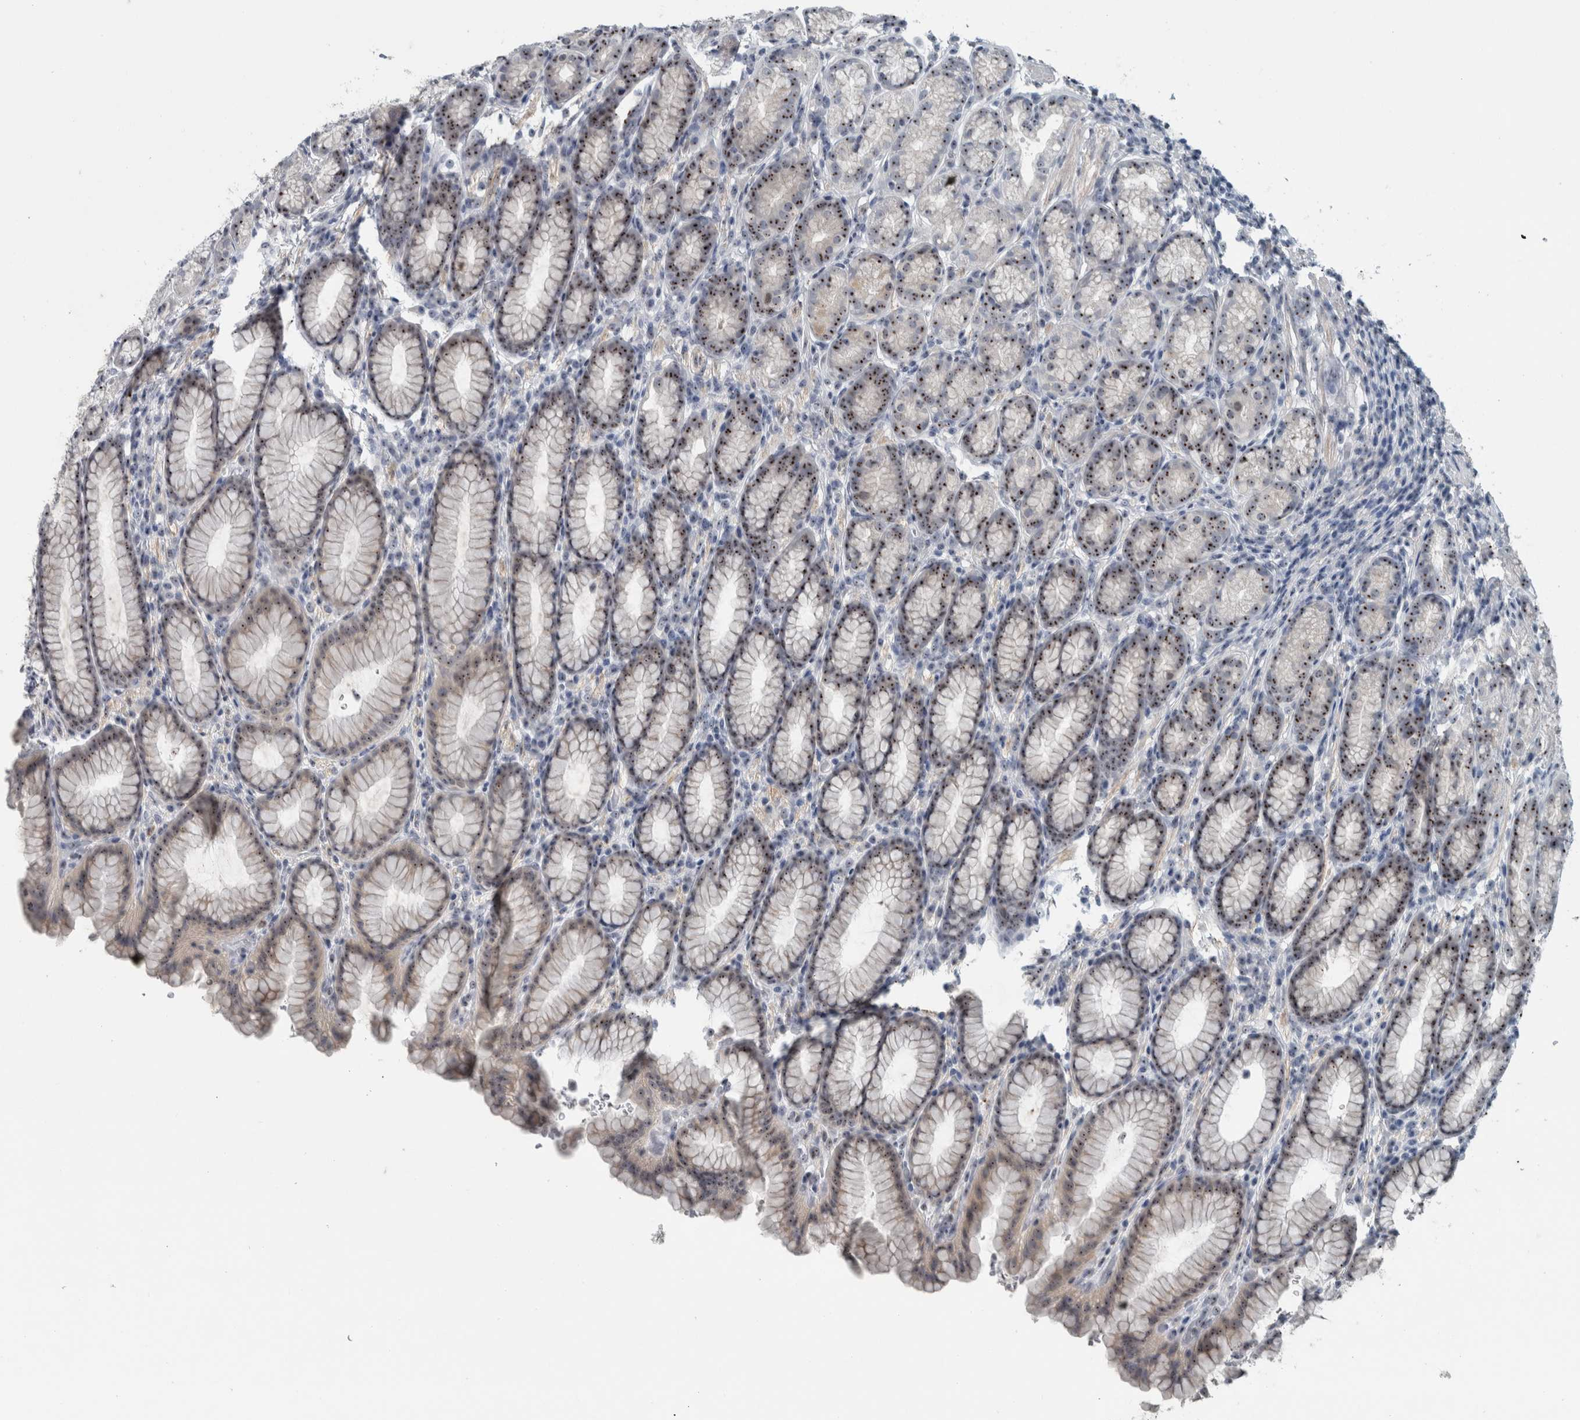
{"staining": {"intensity": "moderate", "quantity": ">75%", "location": "nuclear"}, "tissue": "stomach", "cell_type": "Glandular cells", "image_type": "normal", "snomed": [{"axis": "morphology", "description": "Normal tissue, NOS"}, {"axis": "topography", "description": "Stomach"}], "caption": "A medium amount of moderate nuclear positivity is present in approximately >75% of glandular cells in normal stomach. (DAB (3,3'-diaminobenzidine) IHC with brightfield microscopy, high magnification).", "gene": "UTP6", "patient": {"sex": "male", "age": 42}}